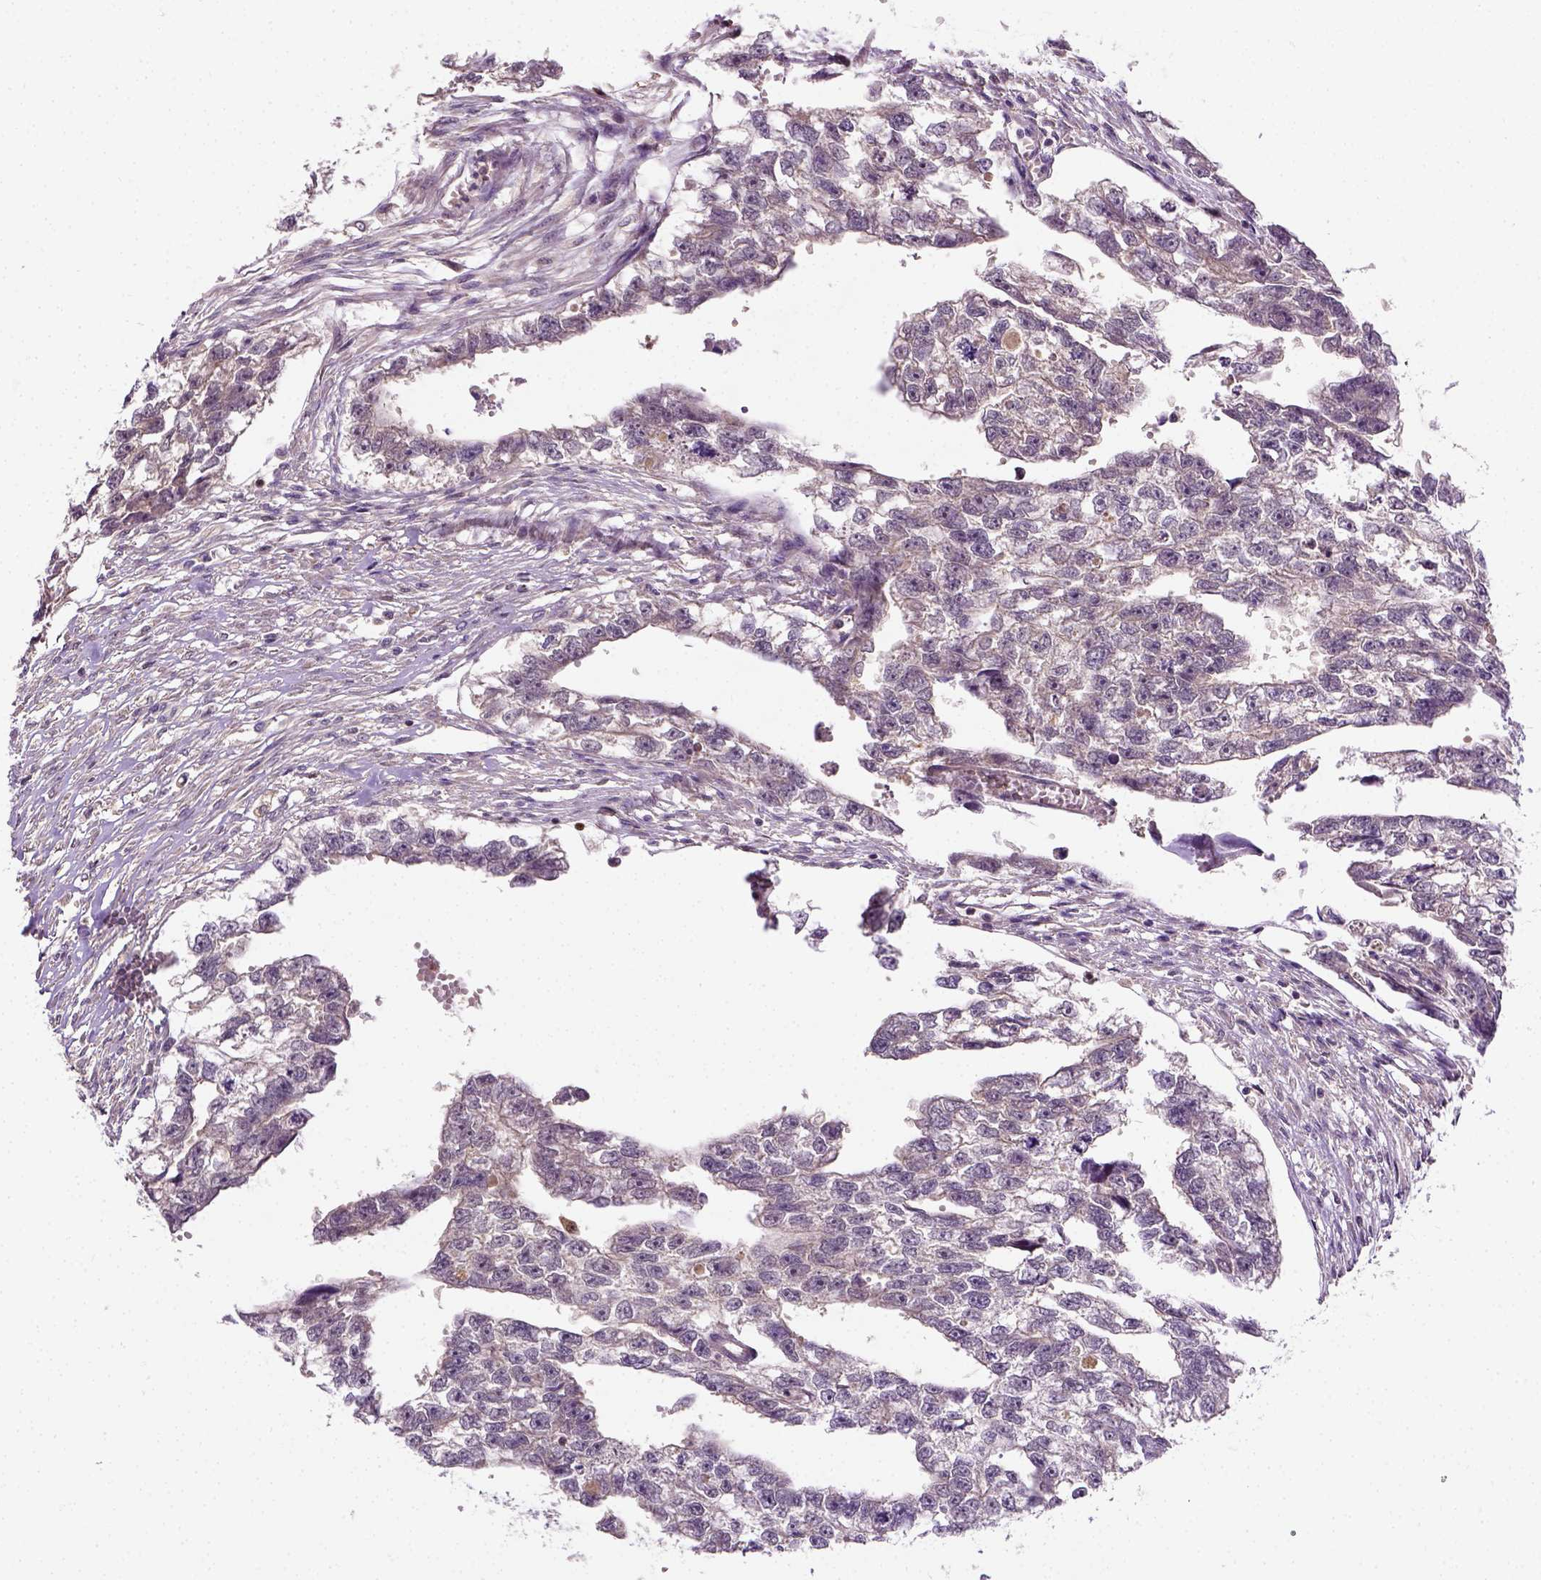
{"staining": {"intensity": "negative", "quantity": "none", "location": "none"}, "tissue": "testis cancer", "cell_type": "Tumor cells", "image_type": "cancer", "snomed": [{"axis": "morphology", "description": "Carcinoma, Embryonal, NOS"}, {"axis": "morphology", "description": "Teratoma, malignant, NOS"}, {"axis": "topography", "description": "Testis"}], "caption": "IHC of human embryonal carcinoma (testis) displays no positivity in tumor cells.", "gene": "MATK", "patient": {"sex": "male", "age": 44}}